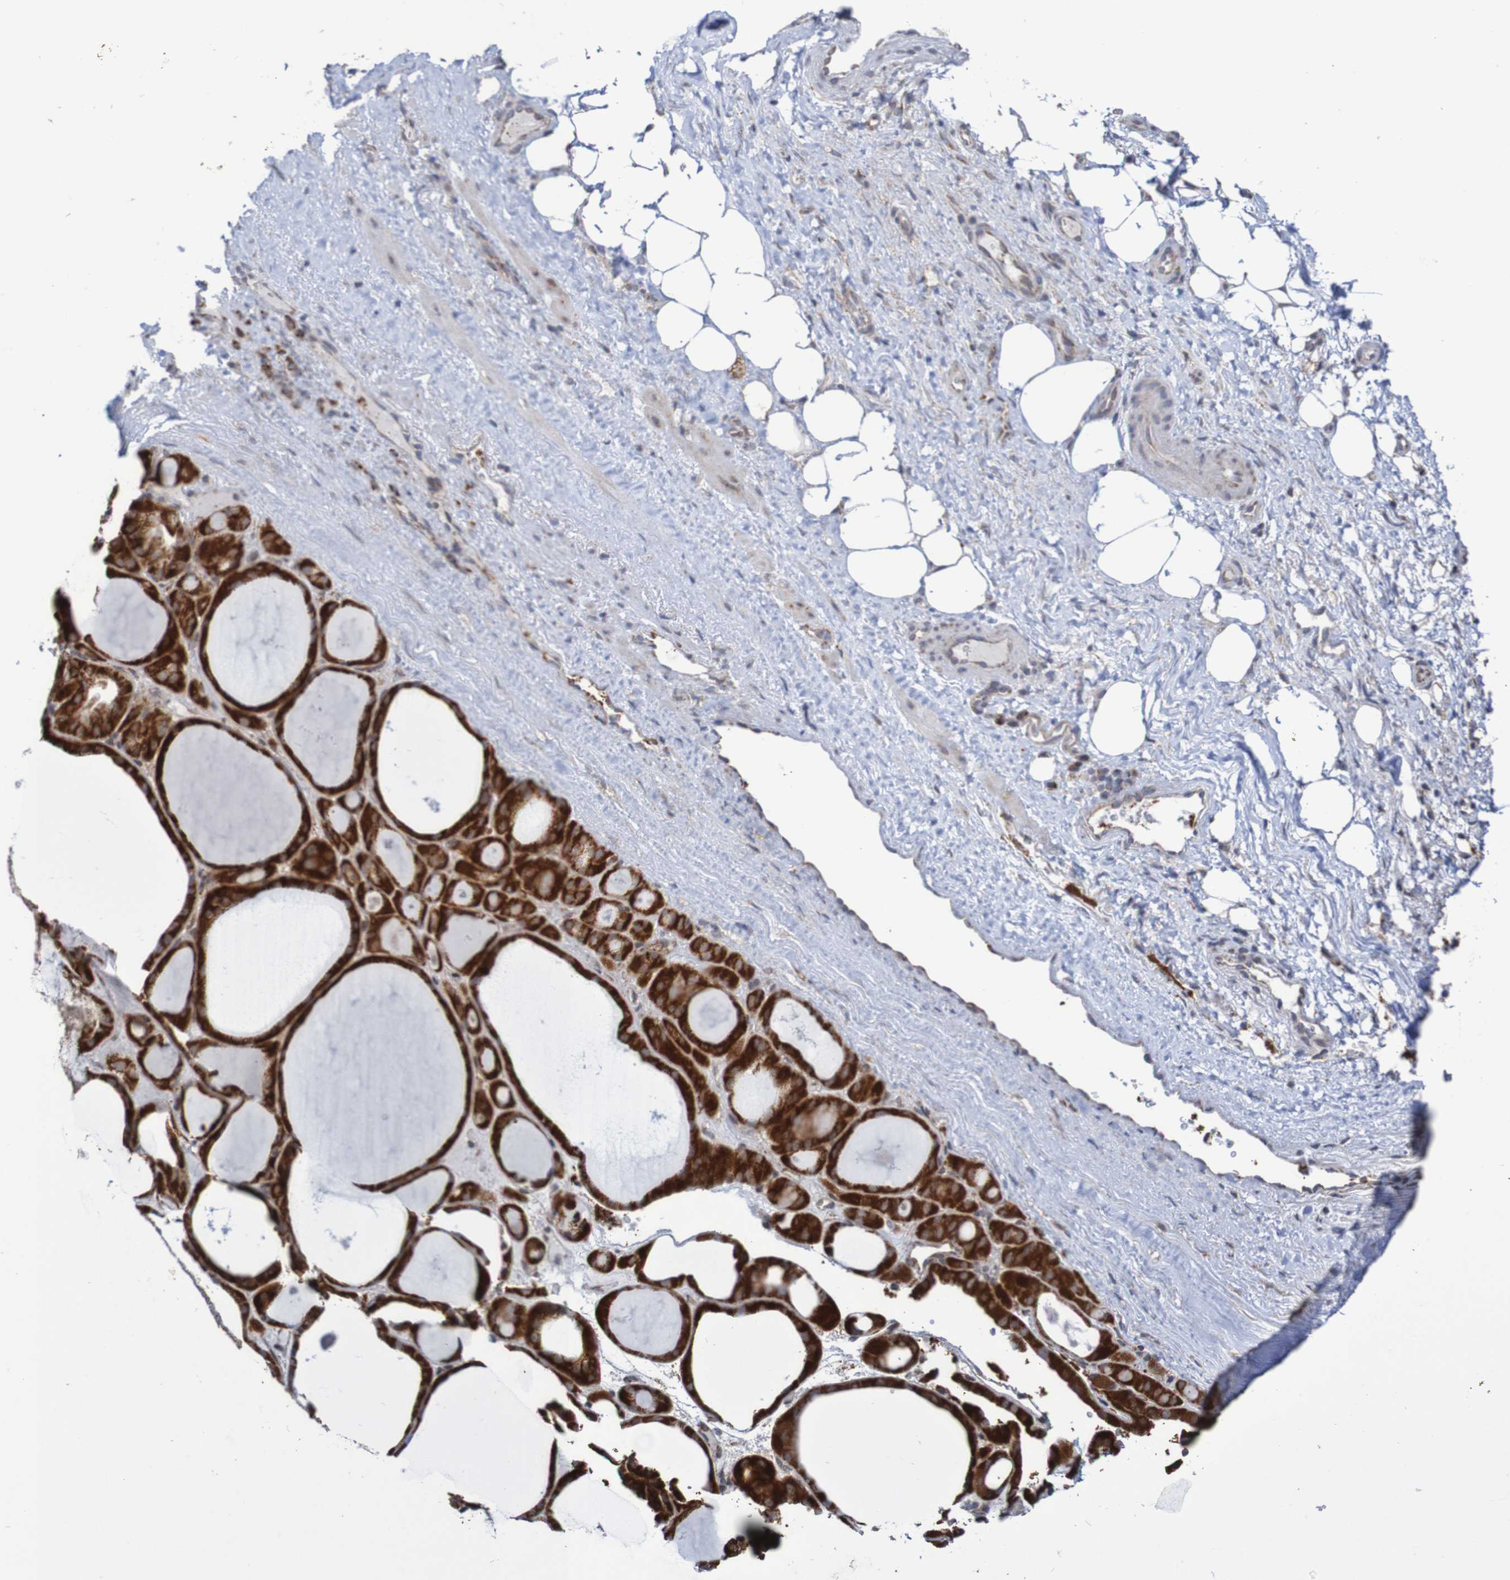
{"staining": {"intensity": "strong", "quantity": ">75%", "location": "cytoplasmic/membranous"}, "tissue": "thyroid gland", "cell_type": "Glandular cells", "image_type": "normal", "snomed": [{"axis": "morphology", "description": "Normal tissue, NOS"}, {"axis": "morphology", "description": "Carcinoma, NOS"}, {"axis": "topography", "description": "Thyroid gland"}], "caption": "IHC histopathology image of normal thyroid gland stained for a protein (brown), which demonstrates high levels of strong cytoplasmic/membranous staining in approximately >75% of glandular cells.", "gene": "DVL1", "patient": {"sex": "female", "age": 86}}